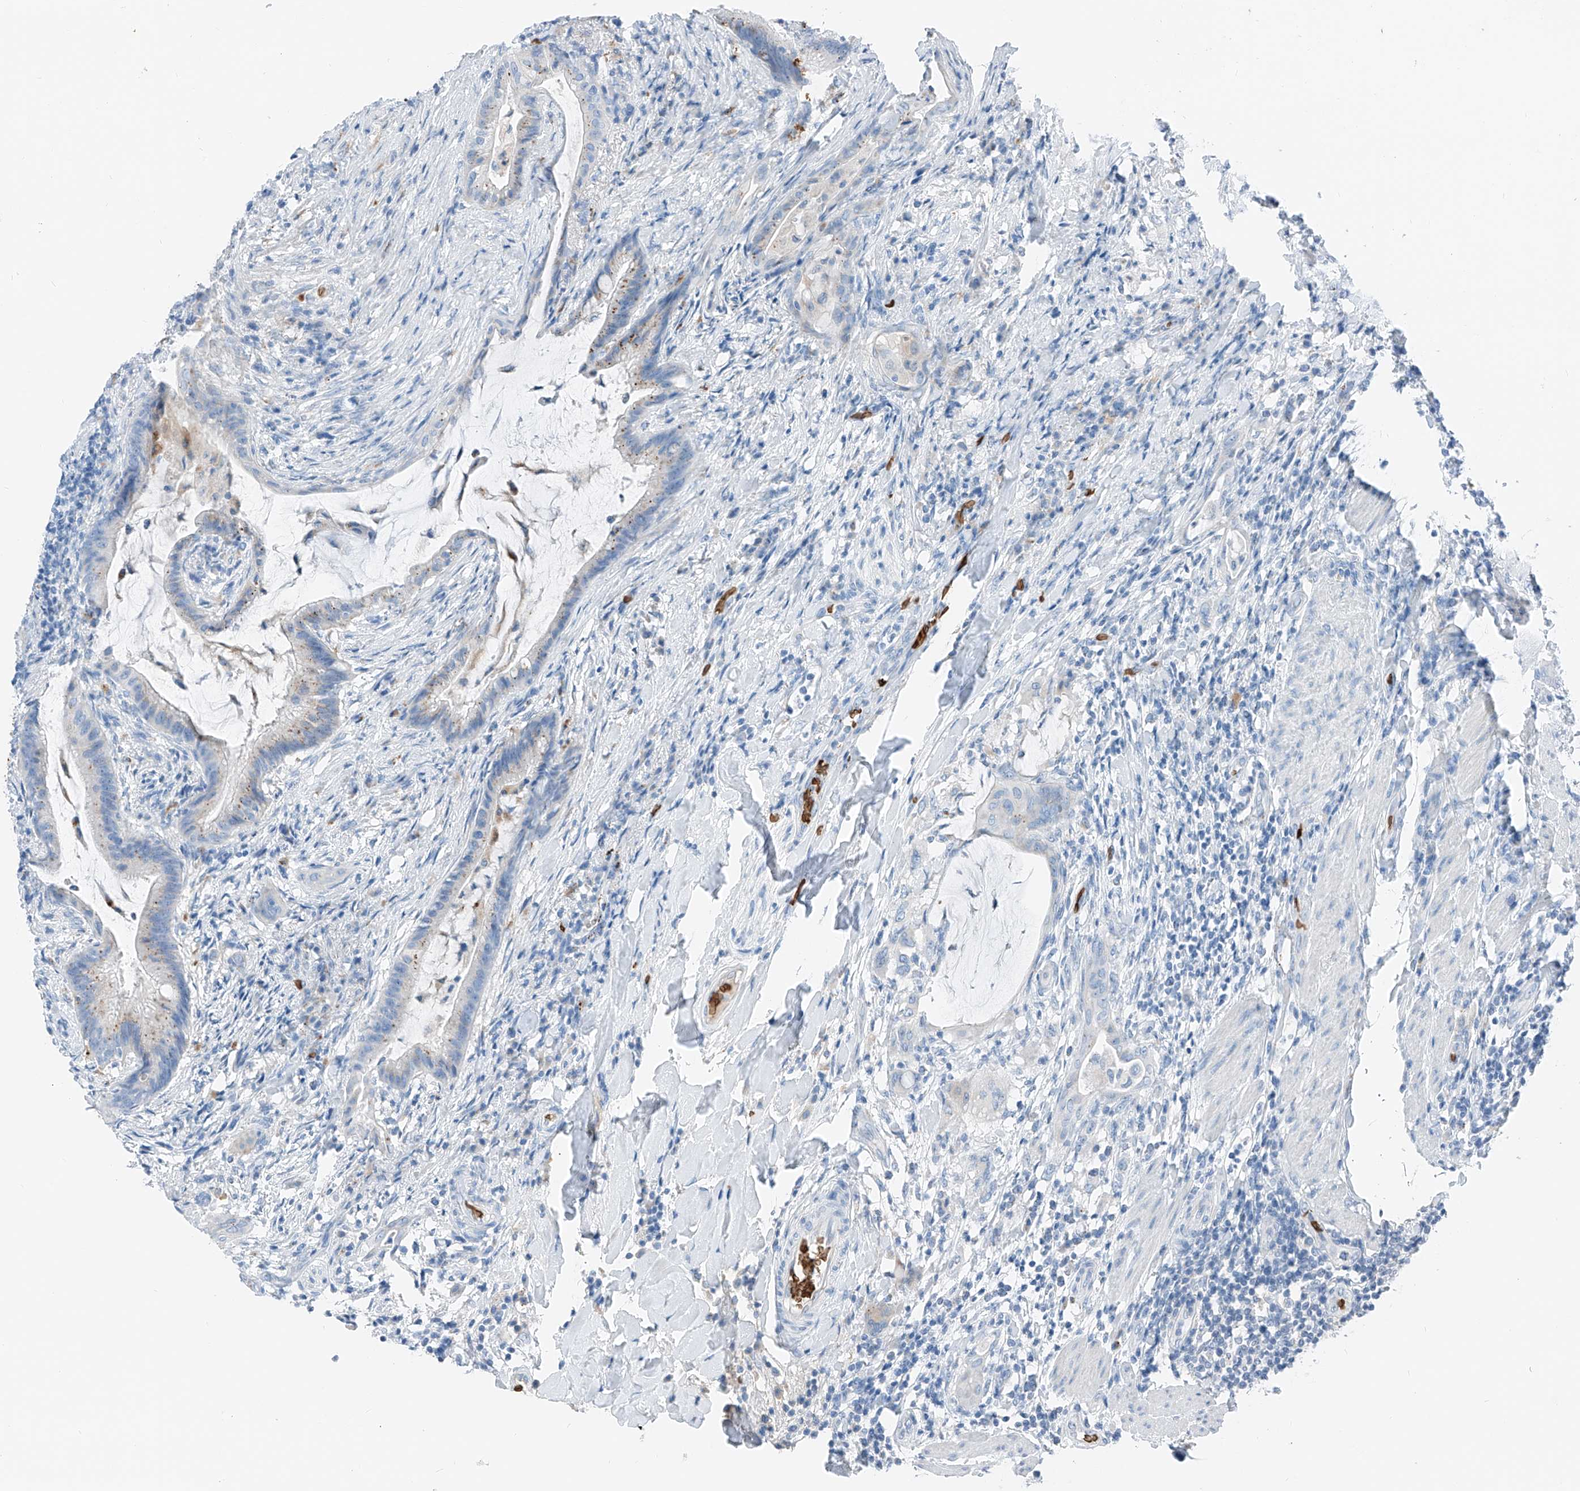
{"staining": {"intensity": "negative", "quantity": "none", "location": "none"}, "tissue": "colorectal cancer", "cell_type": "Tumor cells", "image_type": "cancer", "snomed": [{"axis": "morphology", "description": "Adenocarcinoma, NOS"}, {"axis": "topography", "description": "Colon"}], "caption": "Tumor cells show no significant protein staining in colorectal cancer (adenocarcinoma).", "gene": "PRSS23", "patient": {"sex": "female", "age": 66}}